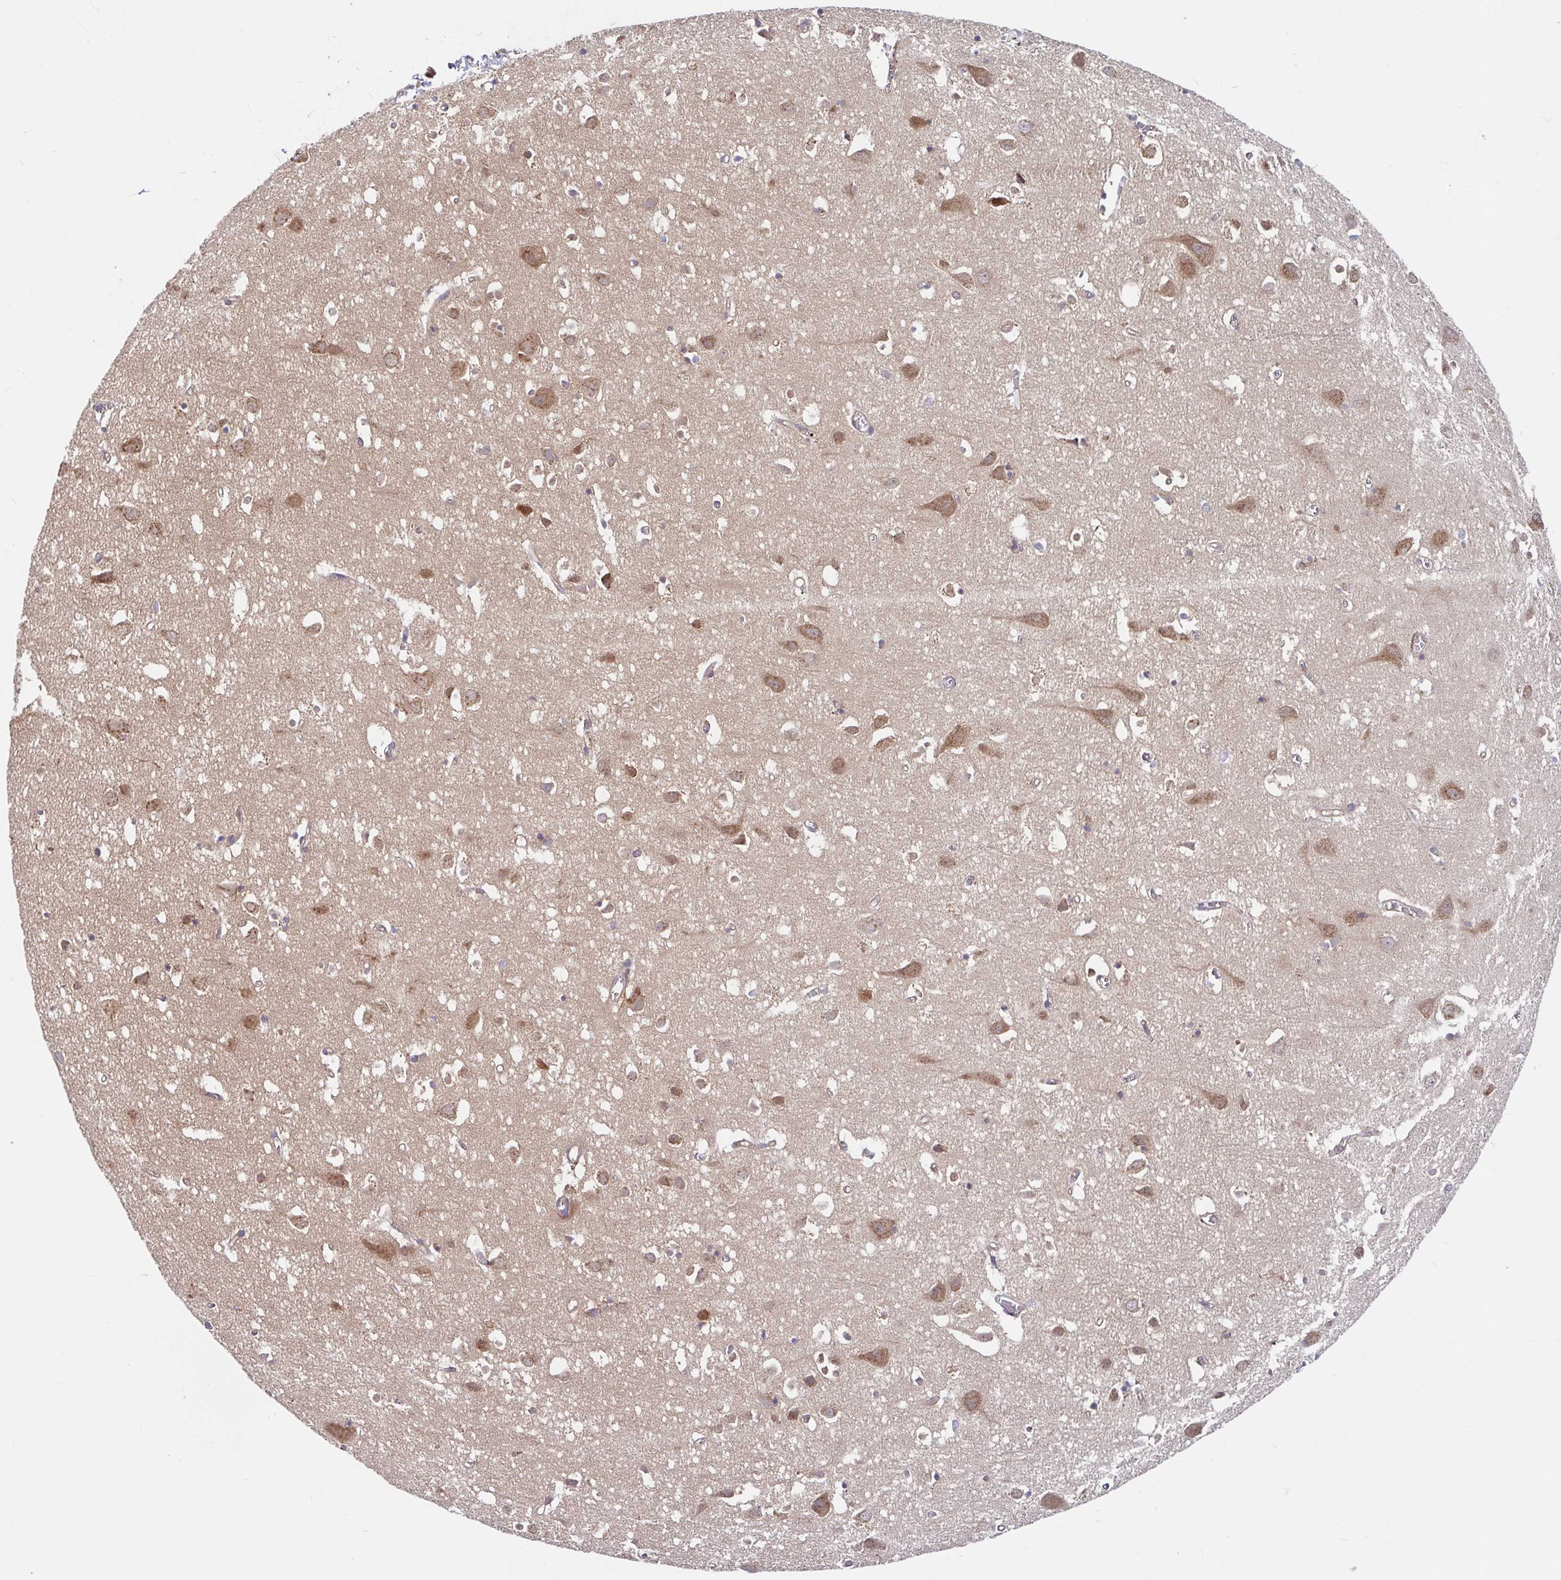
{"staining": {"intensity": "moderate", "quantity": "25%-75%", "location": "cytoplasmic/membranous"}, "tissue": "cerebral cortex", "cell_type": "Endothelial cells", "image_type": "normal", "snomed": [{"axis": "morphology", "description": "Normal tissue, NOS"}, {"axis": "topography", "description": "Cerebral cortex"}], "caption": "A histopathology image of cerebral cortex stained for a protein reveals moderate cytoplasmic/membranous brown staining in endothelial cells.", "gene": "BLVRA", "patient": {"sex": "male", "age": 70}}